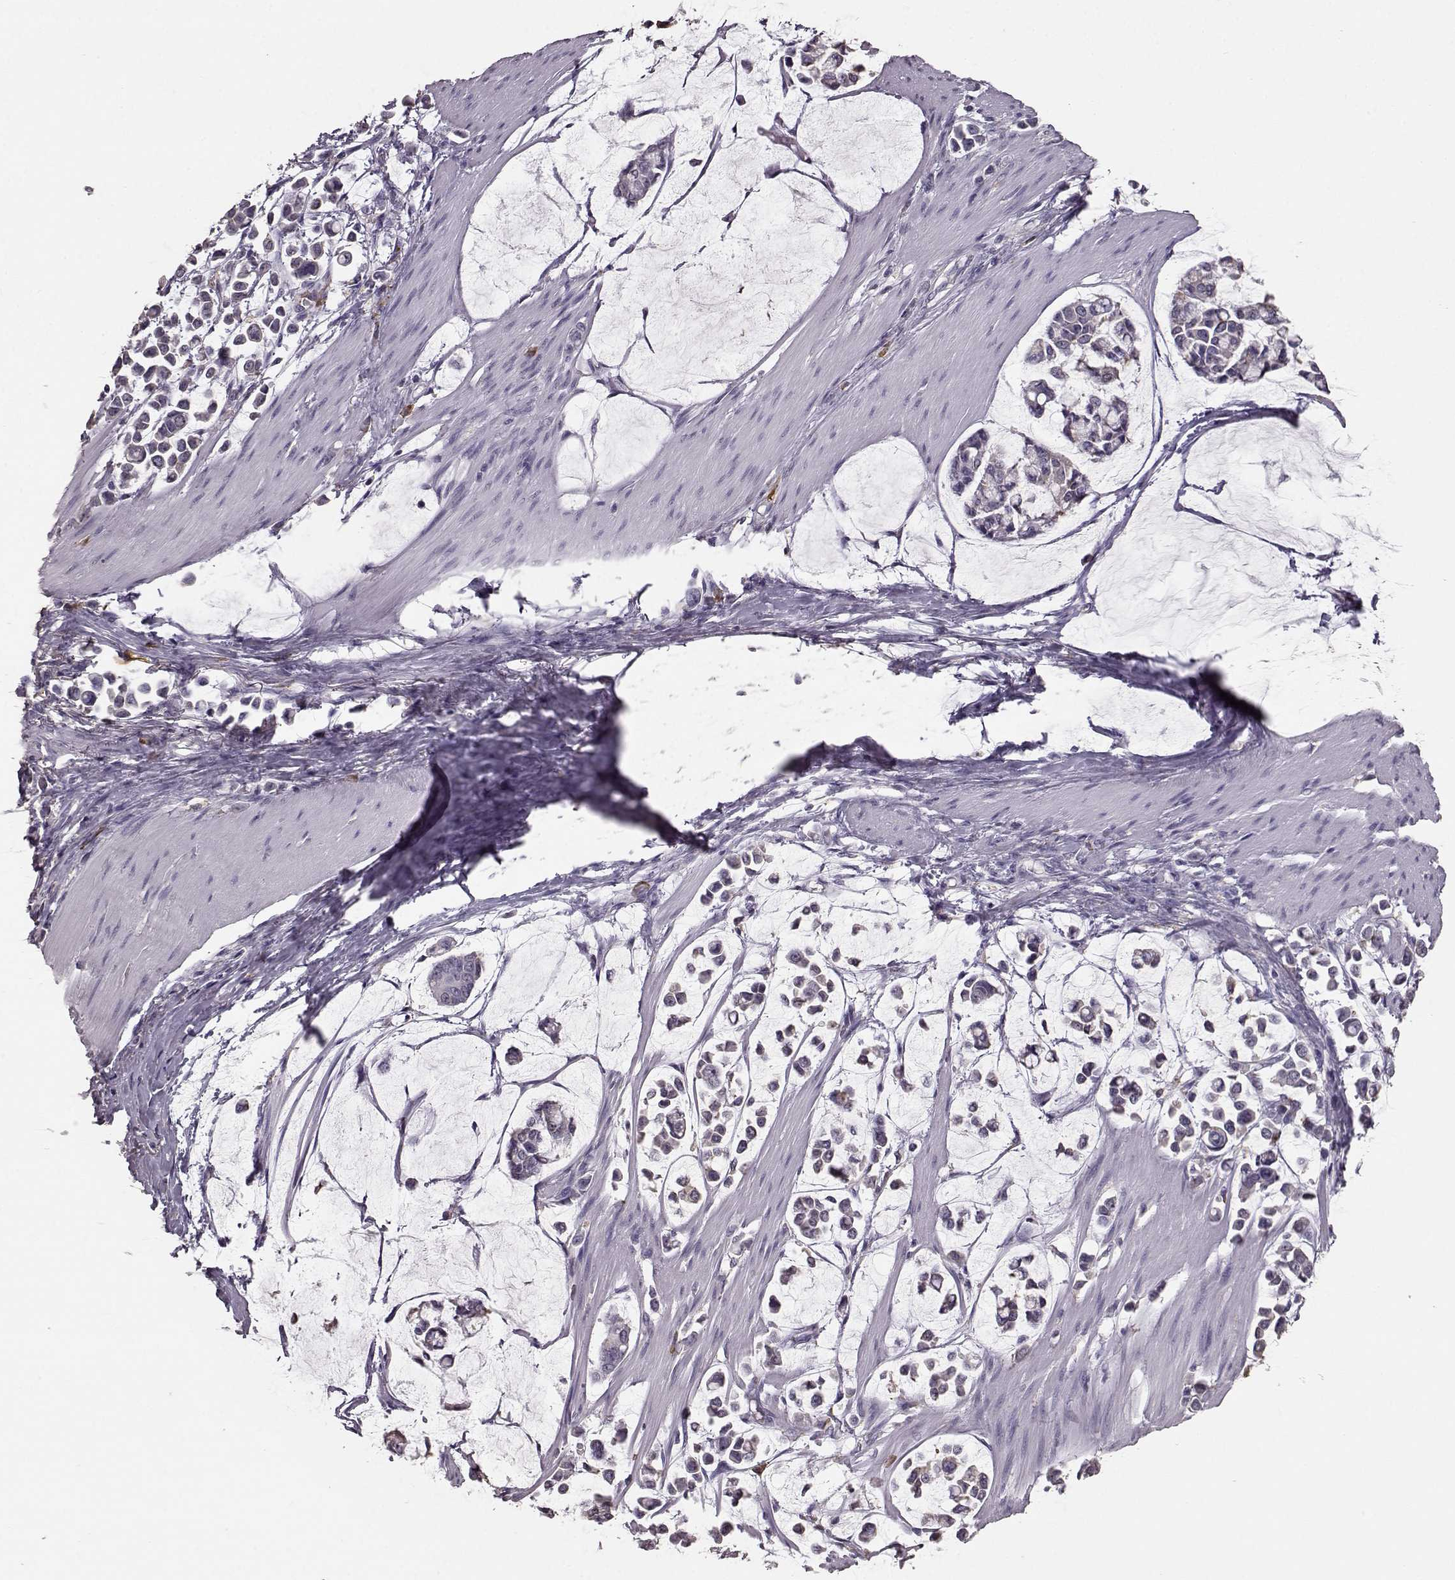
{"staining": {"intensity": "negative", "quantity": "none", "location": "none"}, "tissue": "stomach cancer", "cell_type": "Tumor cells", "image_type": "cancer", "snomed": [{"axis": "morphology", "description": "Adenocarcinoma, NOS"}, {"axis": "topography", "description": "Stomach"}], "caption": "Immunohistochemistry (IHC) photomicrograph of human stomach cancer stained for a protein (brown), which exhibits no staining in tumor cells. Brightfield microscopy of immunohistochemistry (IHC) stained with DAB (3,3'-diaminobenzidine) (brown) and hematoxylin (blue), captured at high magnification.", "gene": "GABRG3", "patient": {"sex": "male", "age": 82}}